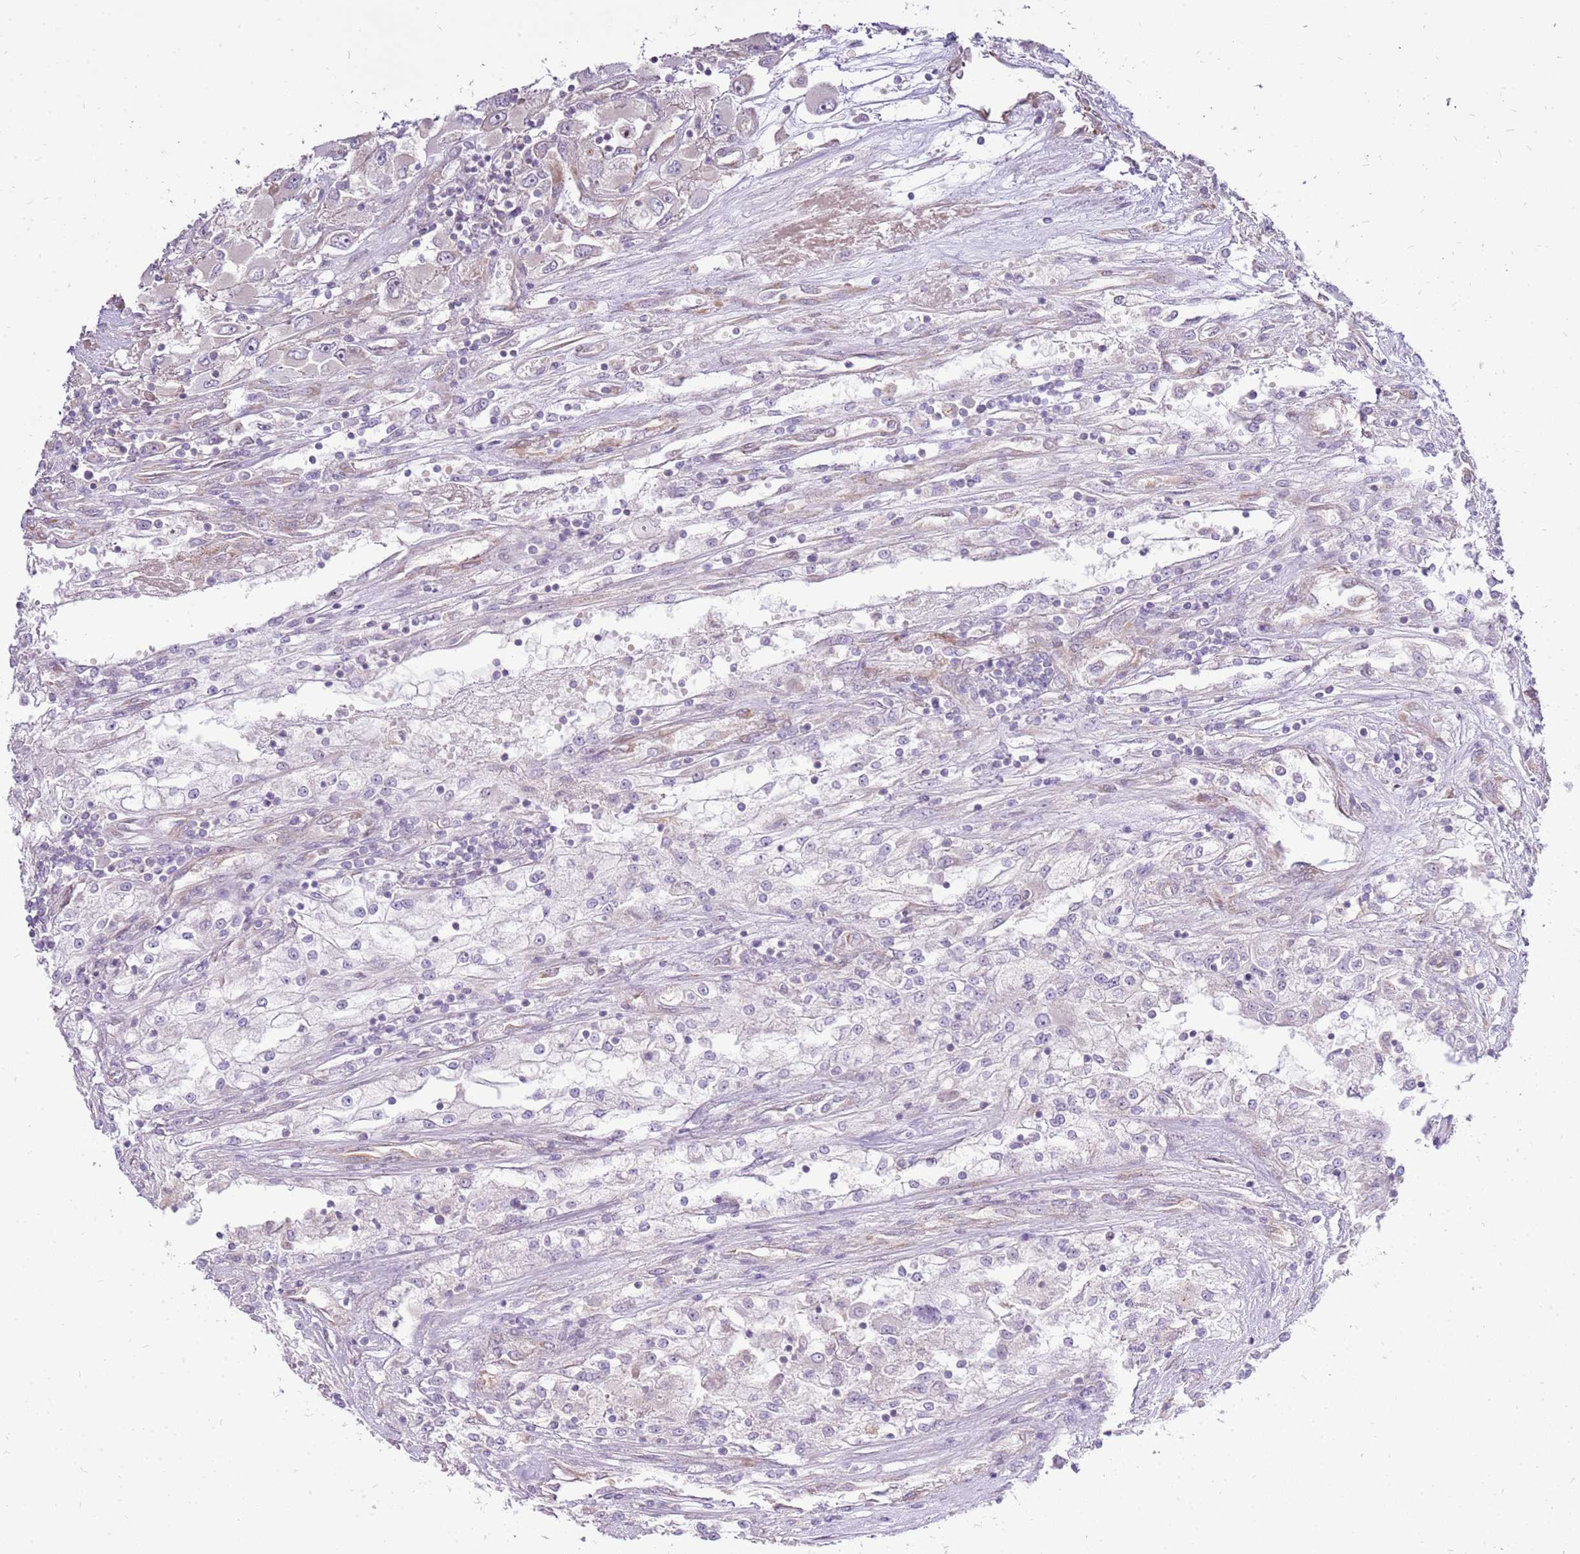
{"staining": {"intensity": "negative", "quantity": "none", "location": "none"}, "tissue": "renal cancer", "cell_type": "Tumor cells", "image_type": "cancer", "snomed": [{"axis": "morphology", "description": "Adenocarcinoma, NOS"}, {"axis": "topography", "description": "Kidney"}], "caption": "A micrograph of adenocarcinoma (renal) stained for a protein displays no brown staining in tumor cells.", "gene": "UGGT2", "patient": {"sex": "female", "age": 52}}